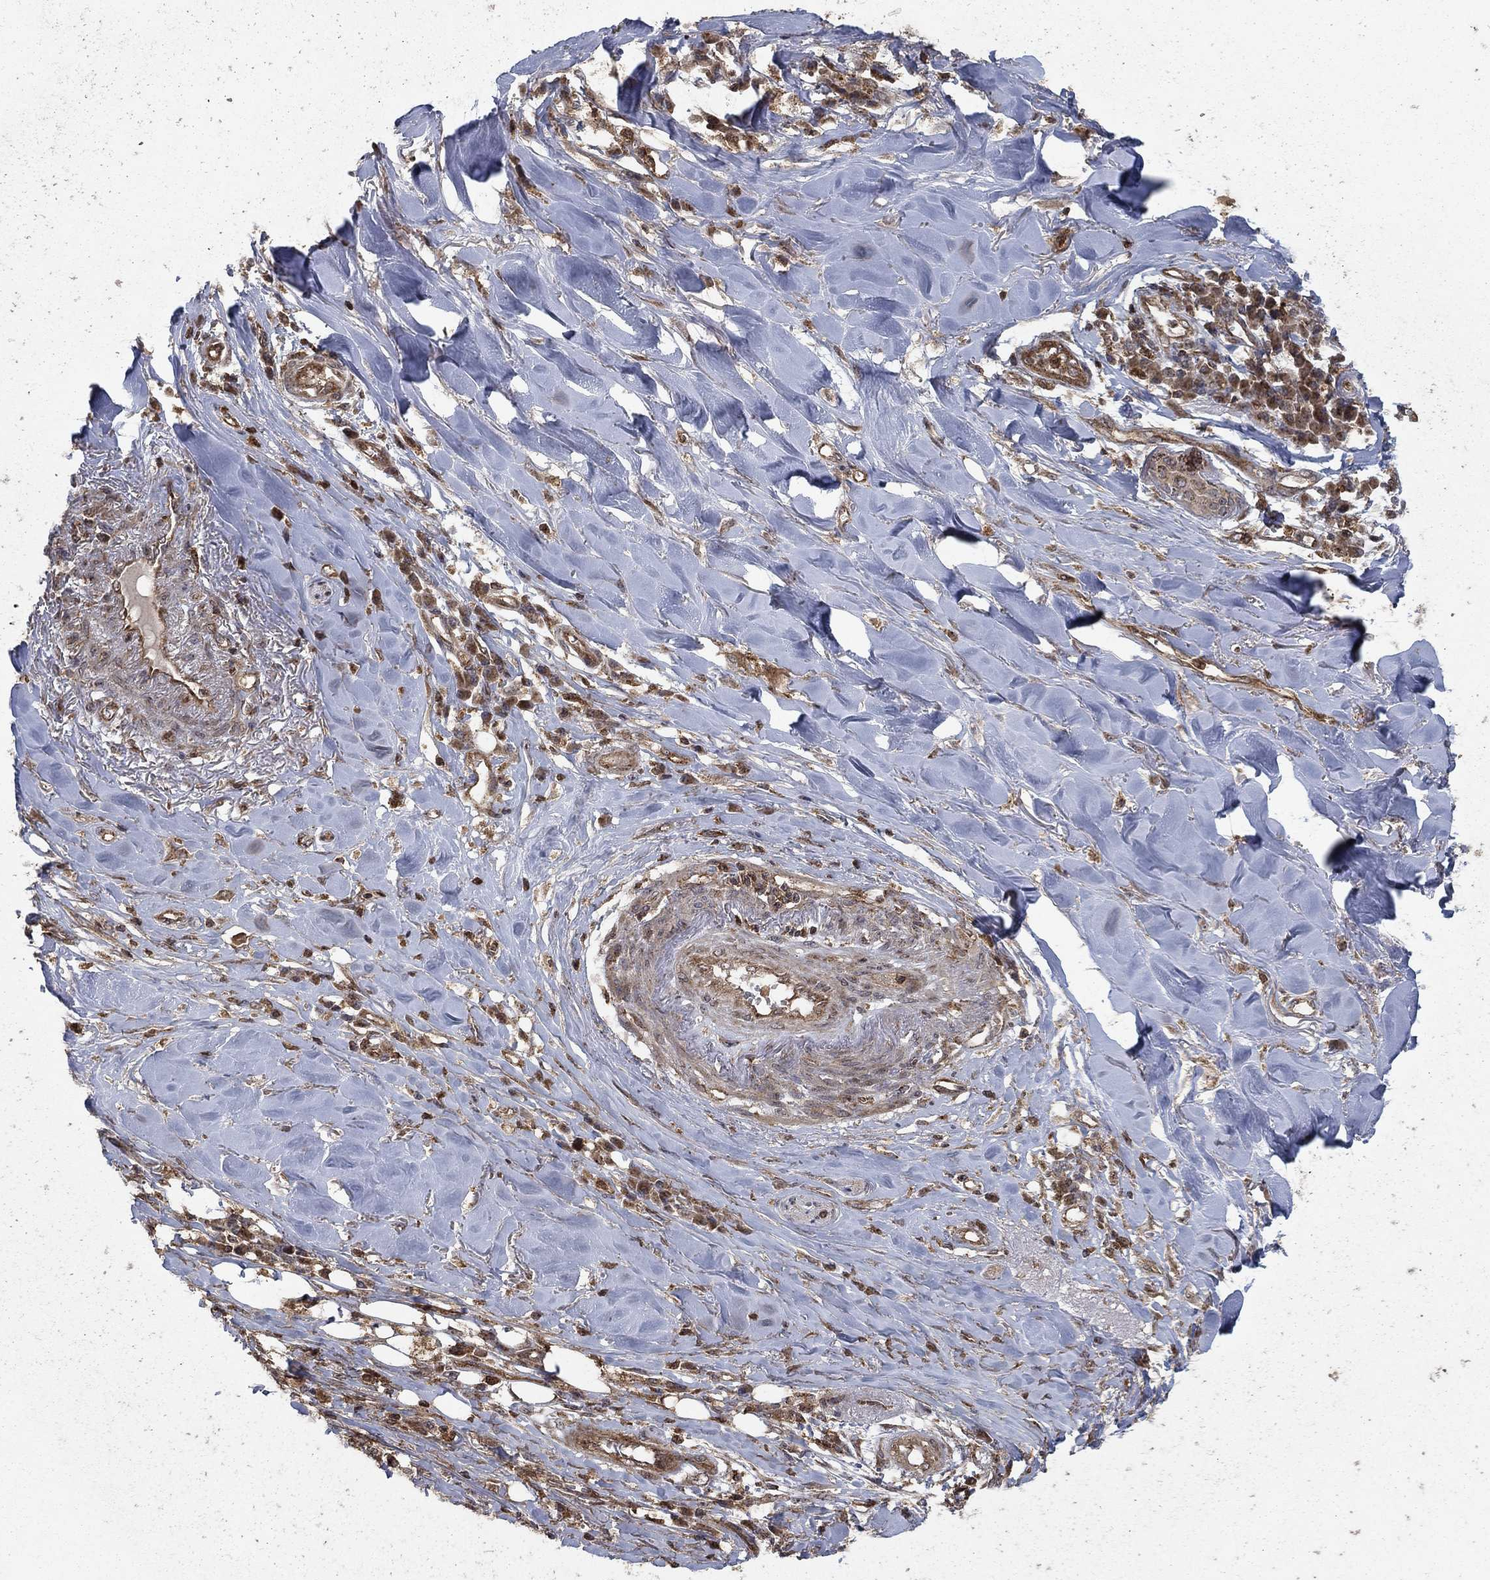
{"staining": {"intensity": "moderate", "quantity": ">75%", "location": "cytoplasmic/membranous"}, "tissue": "skin cancer", "cell_type": "Tumor cells", "image_type": "cancer", "snomed": [{"axis": "morphology", "description": "Squamous cell carcinoma, NOS"}, {"axis": "topography", "description": "Skin"}], "caption": "Protein staining by immunohistochemistry (IHC) reveals moderate cytoplasmic/membranous positivity in approximately >75% of tumor cells in skin cancer (squamous cell carcinoma). (Stains: DAB (3,3'-diaminobenzidine) in brown, nuclei in blue, Microscopy: brightfield microscopy at high magnification).", "gene": "IFI35", "patient": {"sex": "male", "age": 82}}